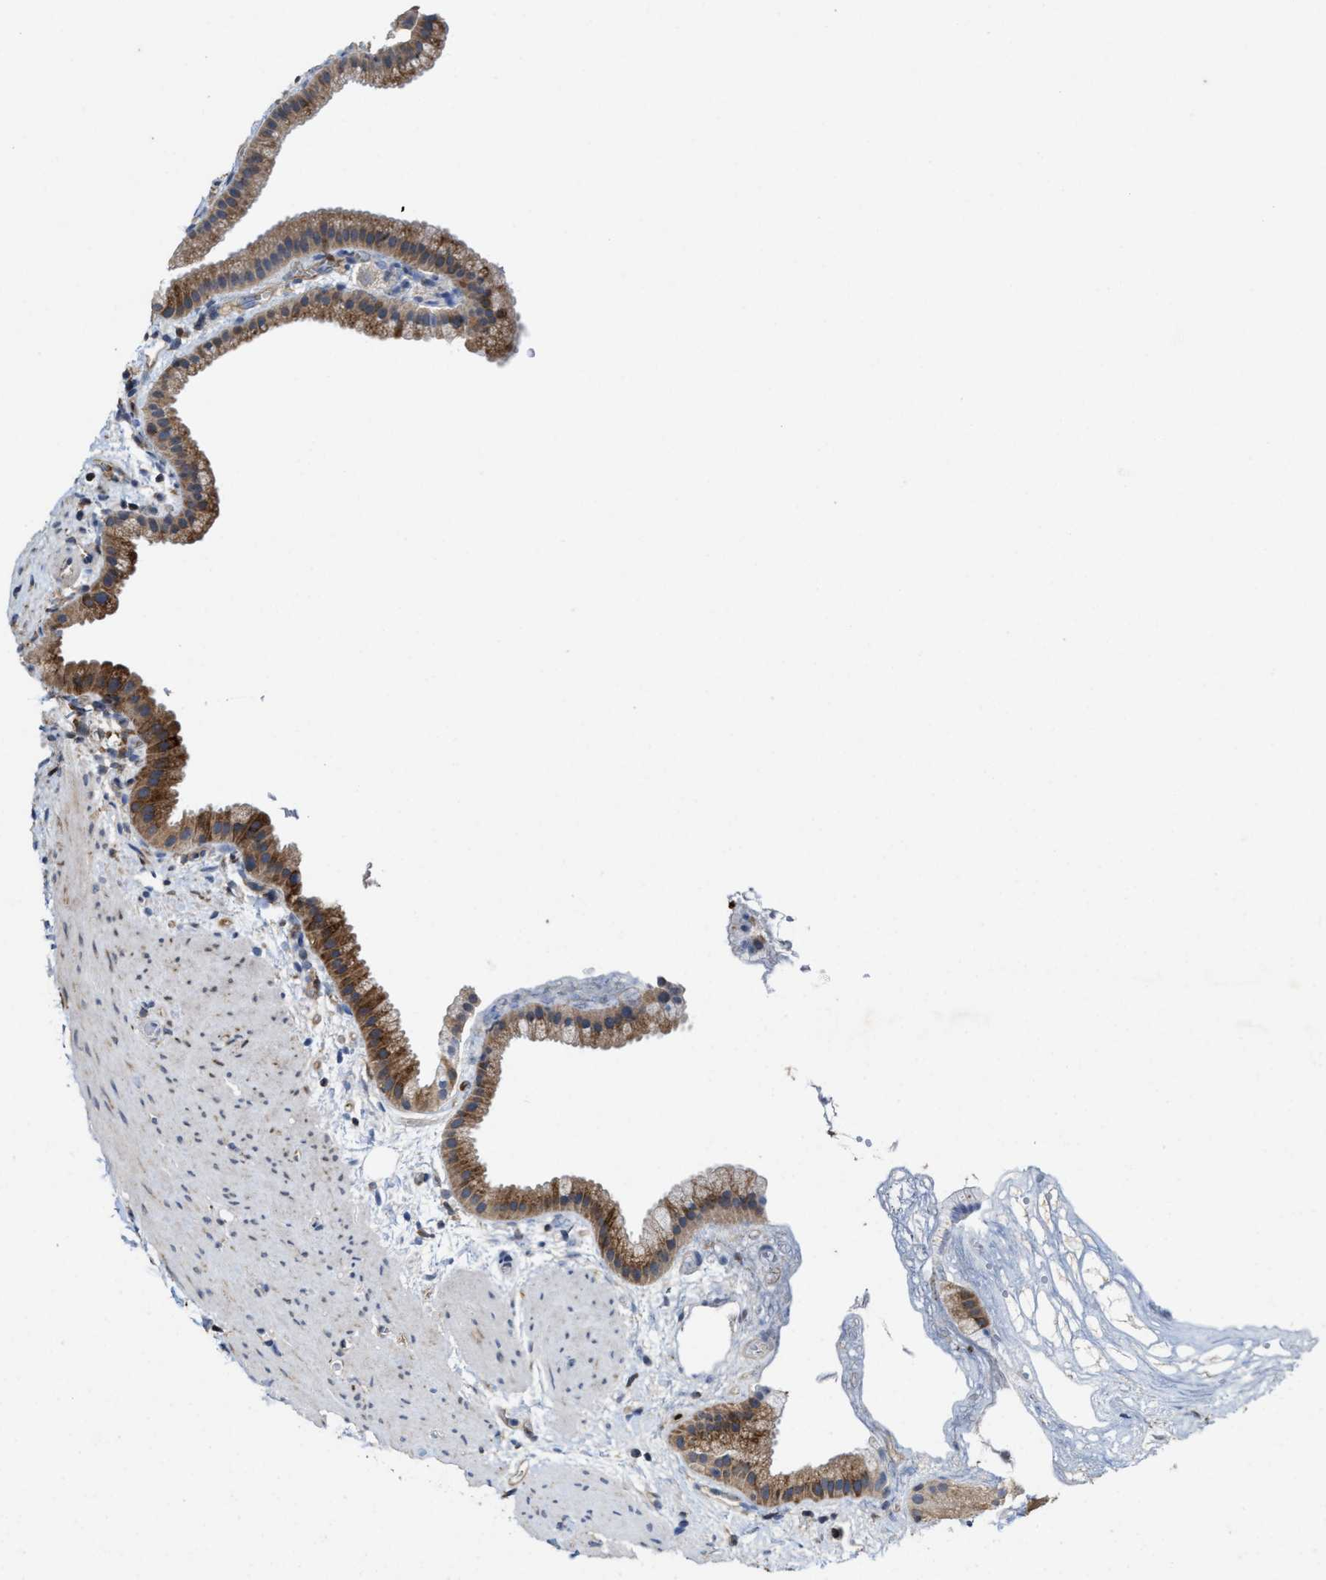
{"staining": {"intensity": "strong", "quantity": ">75%", "location": "cytoplasmic/membranous"}, "tissue": "gallbladder", "cell_type": "Glandular cells", "image_type": "normal", "snomed": [{"axis": "morphology", "description": "Normal tissue, NOS"}, {"axis": "topography", "description": "Gallbladder"}], "caption": "A micrograph showing strong cytoplasmic/membranous staining in approximately >75% of glandular cells in unremarkable gallbladder, as visualized by brown immunohistochemical staining.", "gene": "FGD3", "patient": {"sex": "female", "age": 64}}